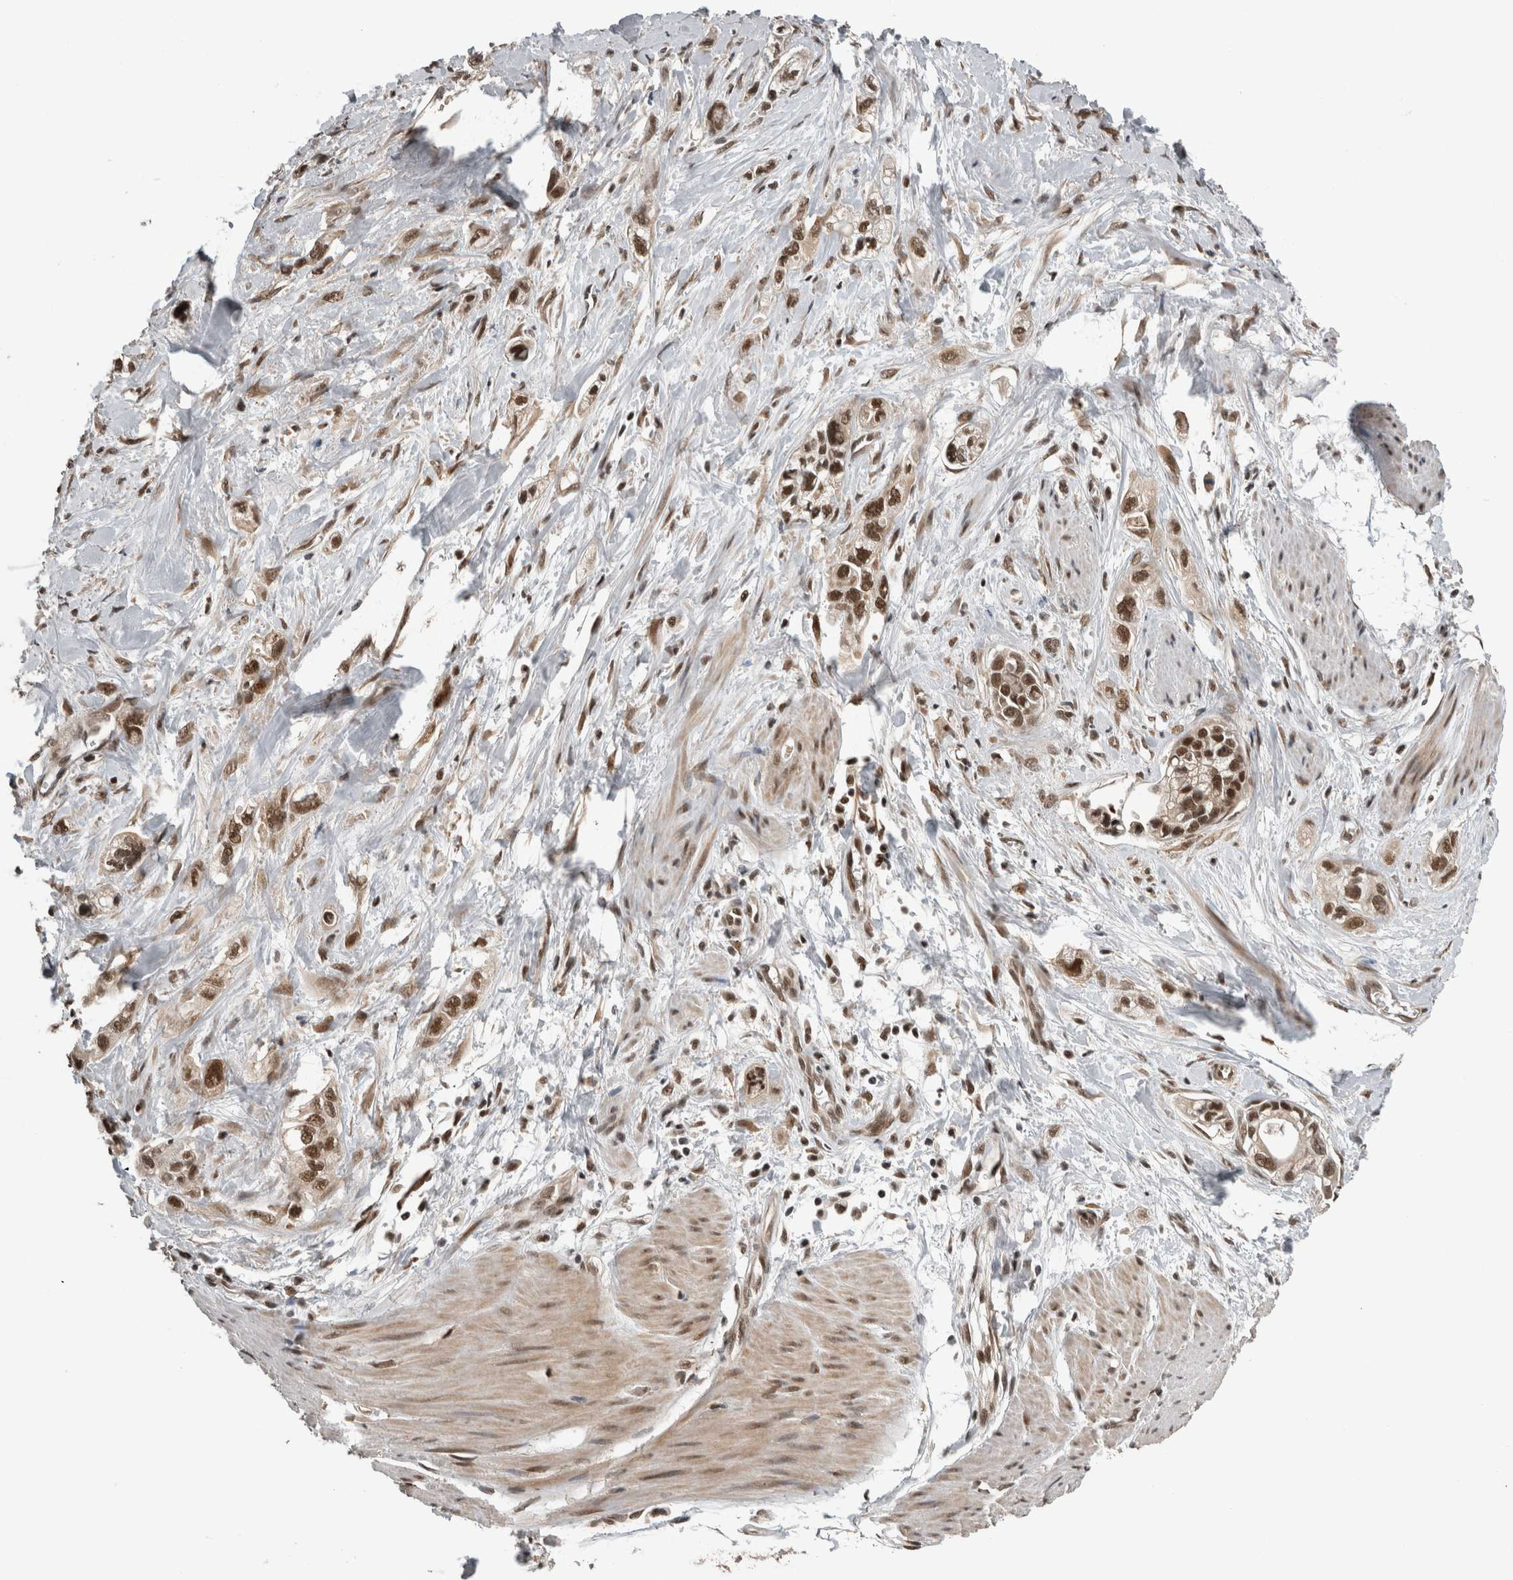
{"staining": {"intensity": "strong", "quantity": ">75%", "location": "nuclear"}, "tissue": "pancreatic cancer", "cell_type": "Tumor cells", "image_type": "cancer", "snomed": [{"axis": "morphology", "description": "Adenocarcinoma, NOS"}, {"axis": "topography", "description": "Pancreas"}], "caption": "Human pancreatic adenocarcinoma stained with a brown dye exhibits strong nuclear positive staining in approximately >75% of tumor cells.", "gene": "CPSF2", "patient": {"sex": "male", "age": 74}}